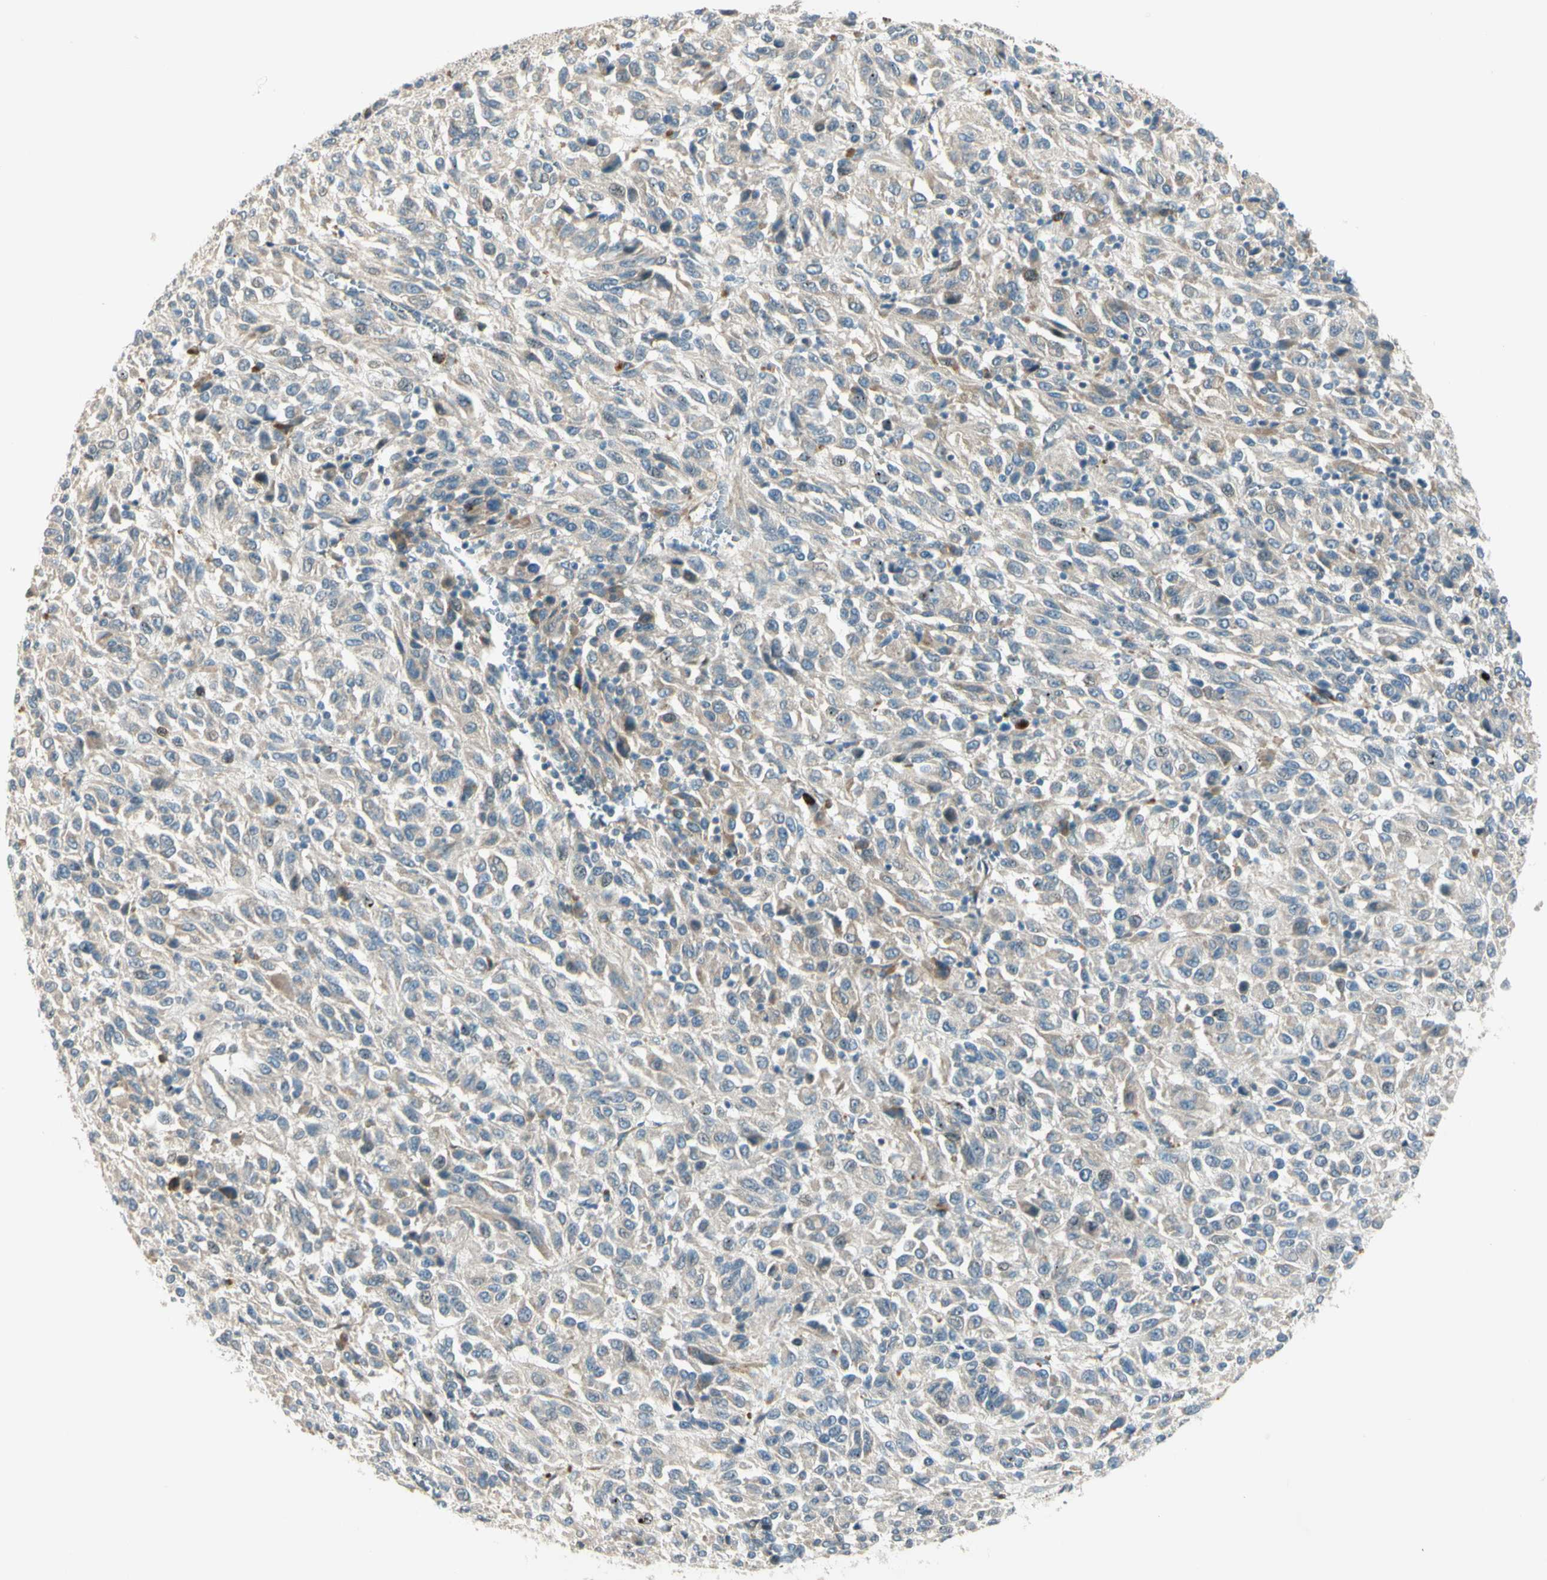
{"staining": {"intensity": "negative", "quantity": "none", "location": "none"}, "tissue": "melanoma", "cell_type": "Tumor cells", "image_type": "cancer", "snomed": [{"axis": "morphology", "description": "Malignant melanoma, Metastatic site"}, {"axis": "topography", "description": "Lung"}], "caption": "Immunohistochemical staining of human melanoma shows no significant staining in tumor cells.", "gene": "PCDHB15", "patient": {"sex": "male", "age": 64}}